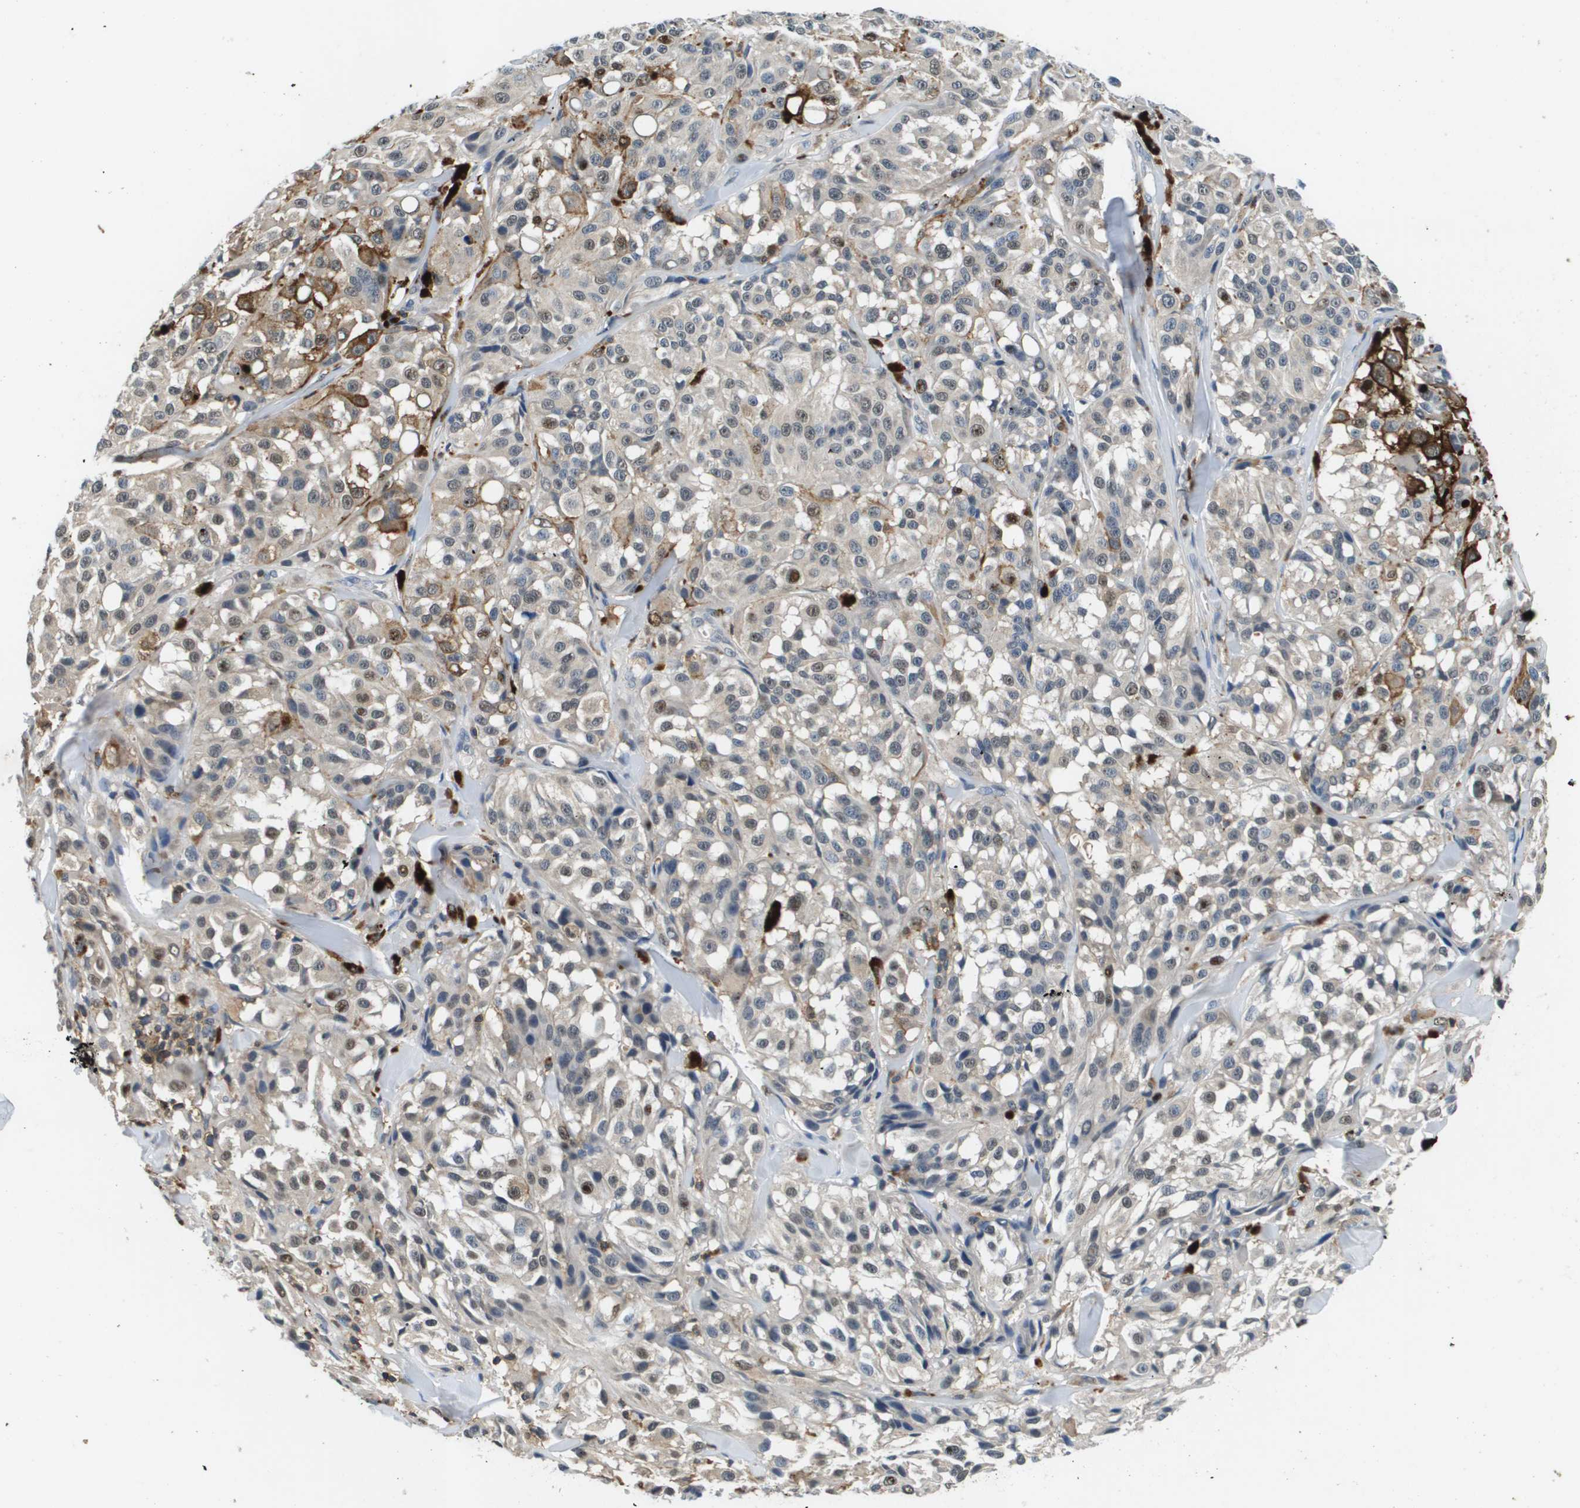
{"staining": {"intensity": "weak", "quantity": "<25%", "location": "cytoplasmic/membranous"}, "tissue": "melanoma", "cell_type": "Tumor cells", "image_type": "cancer", "snomed": [{"axis": "morphology", "description": "Malignant melanoma, NOS"}, {"axis": "topography", "description": "Skin"}], "caption": "Histopathology image shows no significant protein positivity in tumor cells of malignant melanoma.", "gene": "KCNQ5", "patient": {"sex": "male", "age": 84}}